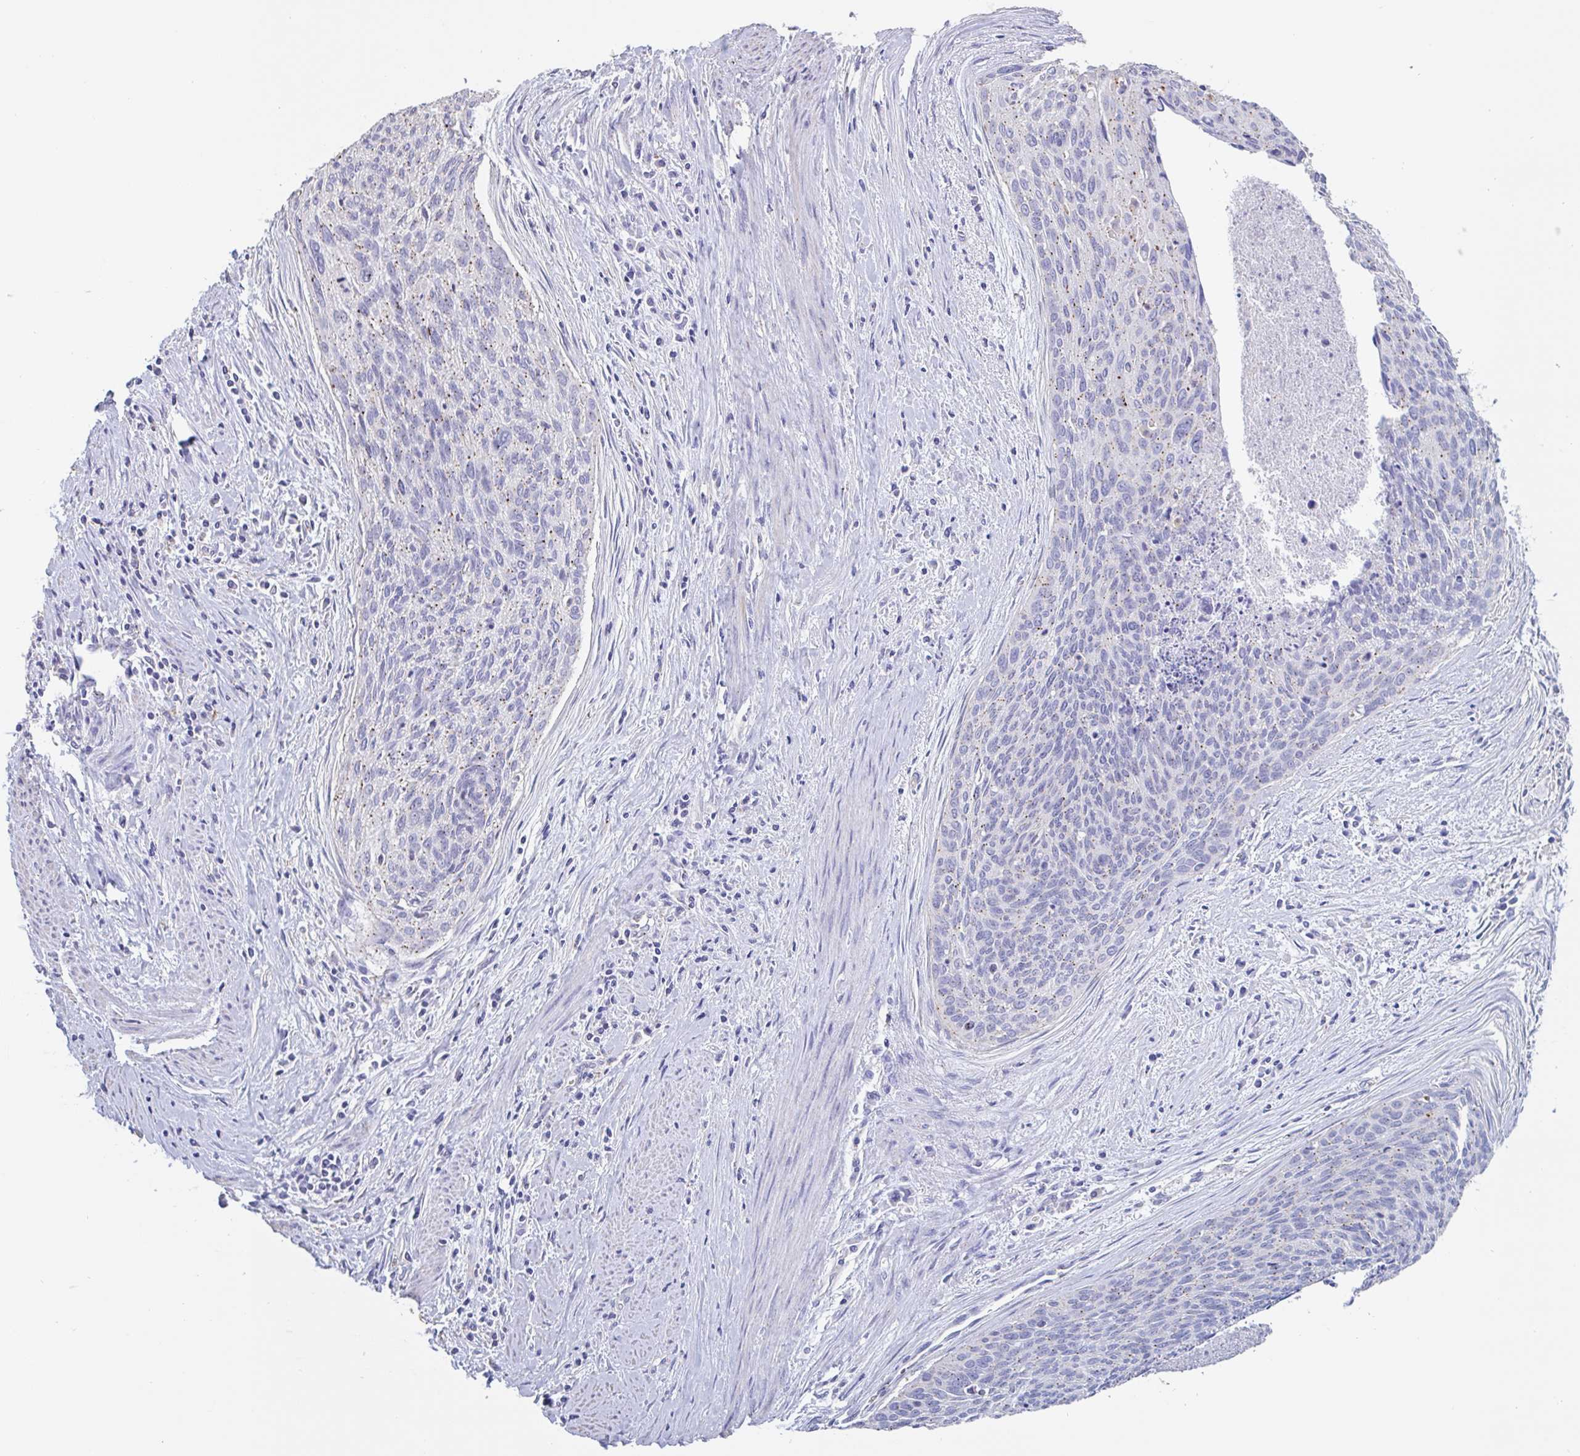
{"staining": {"intensity": "negative", "quantity": "none", "location": "none"}, "tissue": "cervical cancer", "cell_type": "Tumor cells", "image_type": "cancer", "snomed": [{"axis": "morphology", "description": "Squamous cell carcinoma, NOS"}, {"axis": "topography", "description": "Cervix"}], "caption": "High power microscopy micrograph of an IHC micrograph of cervical squamous cell carcinoma, revealing no significant expression in tumor cells.", "gene": "CHMP5", "patient": {"sex": "female", "age": 55}}